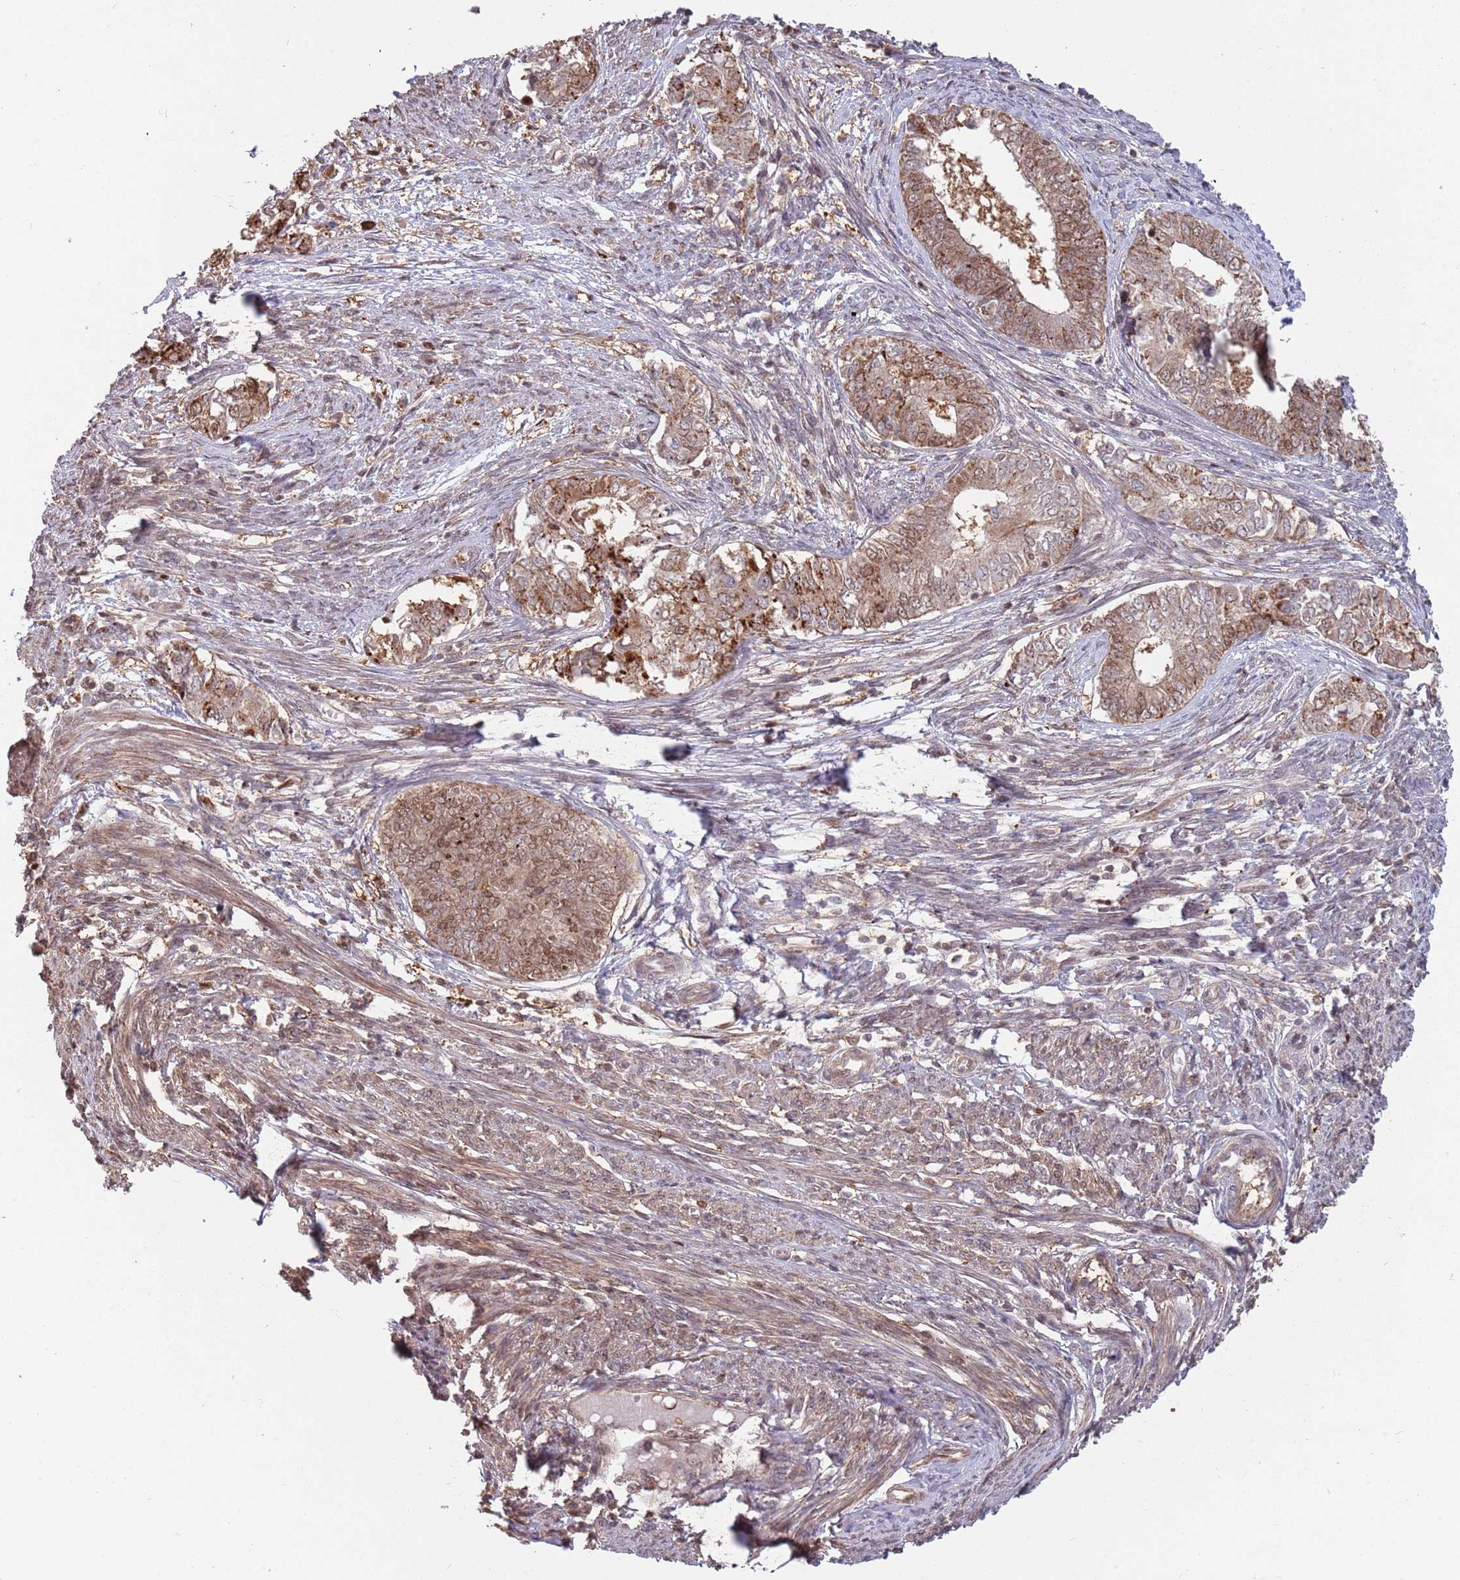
{"staining": {"intensity": "moderate", "quantity": ">75%", "location": "cytoplasmic/membranous,nuclear"}, "tissue": "endometrial cancer", "cell_type": "Tumor cells", "image_type": "cancer", "snomed": [{"axis": "morphology", "description": "Adenocarcinoma, NOS"}, {"axis": "topography", "description": "Endometrium"}], "caption": "Human endometrial adenocarcinoma stained with a protein marker exhibits moderate staining in tumor cells.", "gene": "SALL1", "patient": {"sex": "female", "age": 62}}